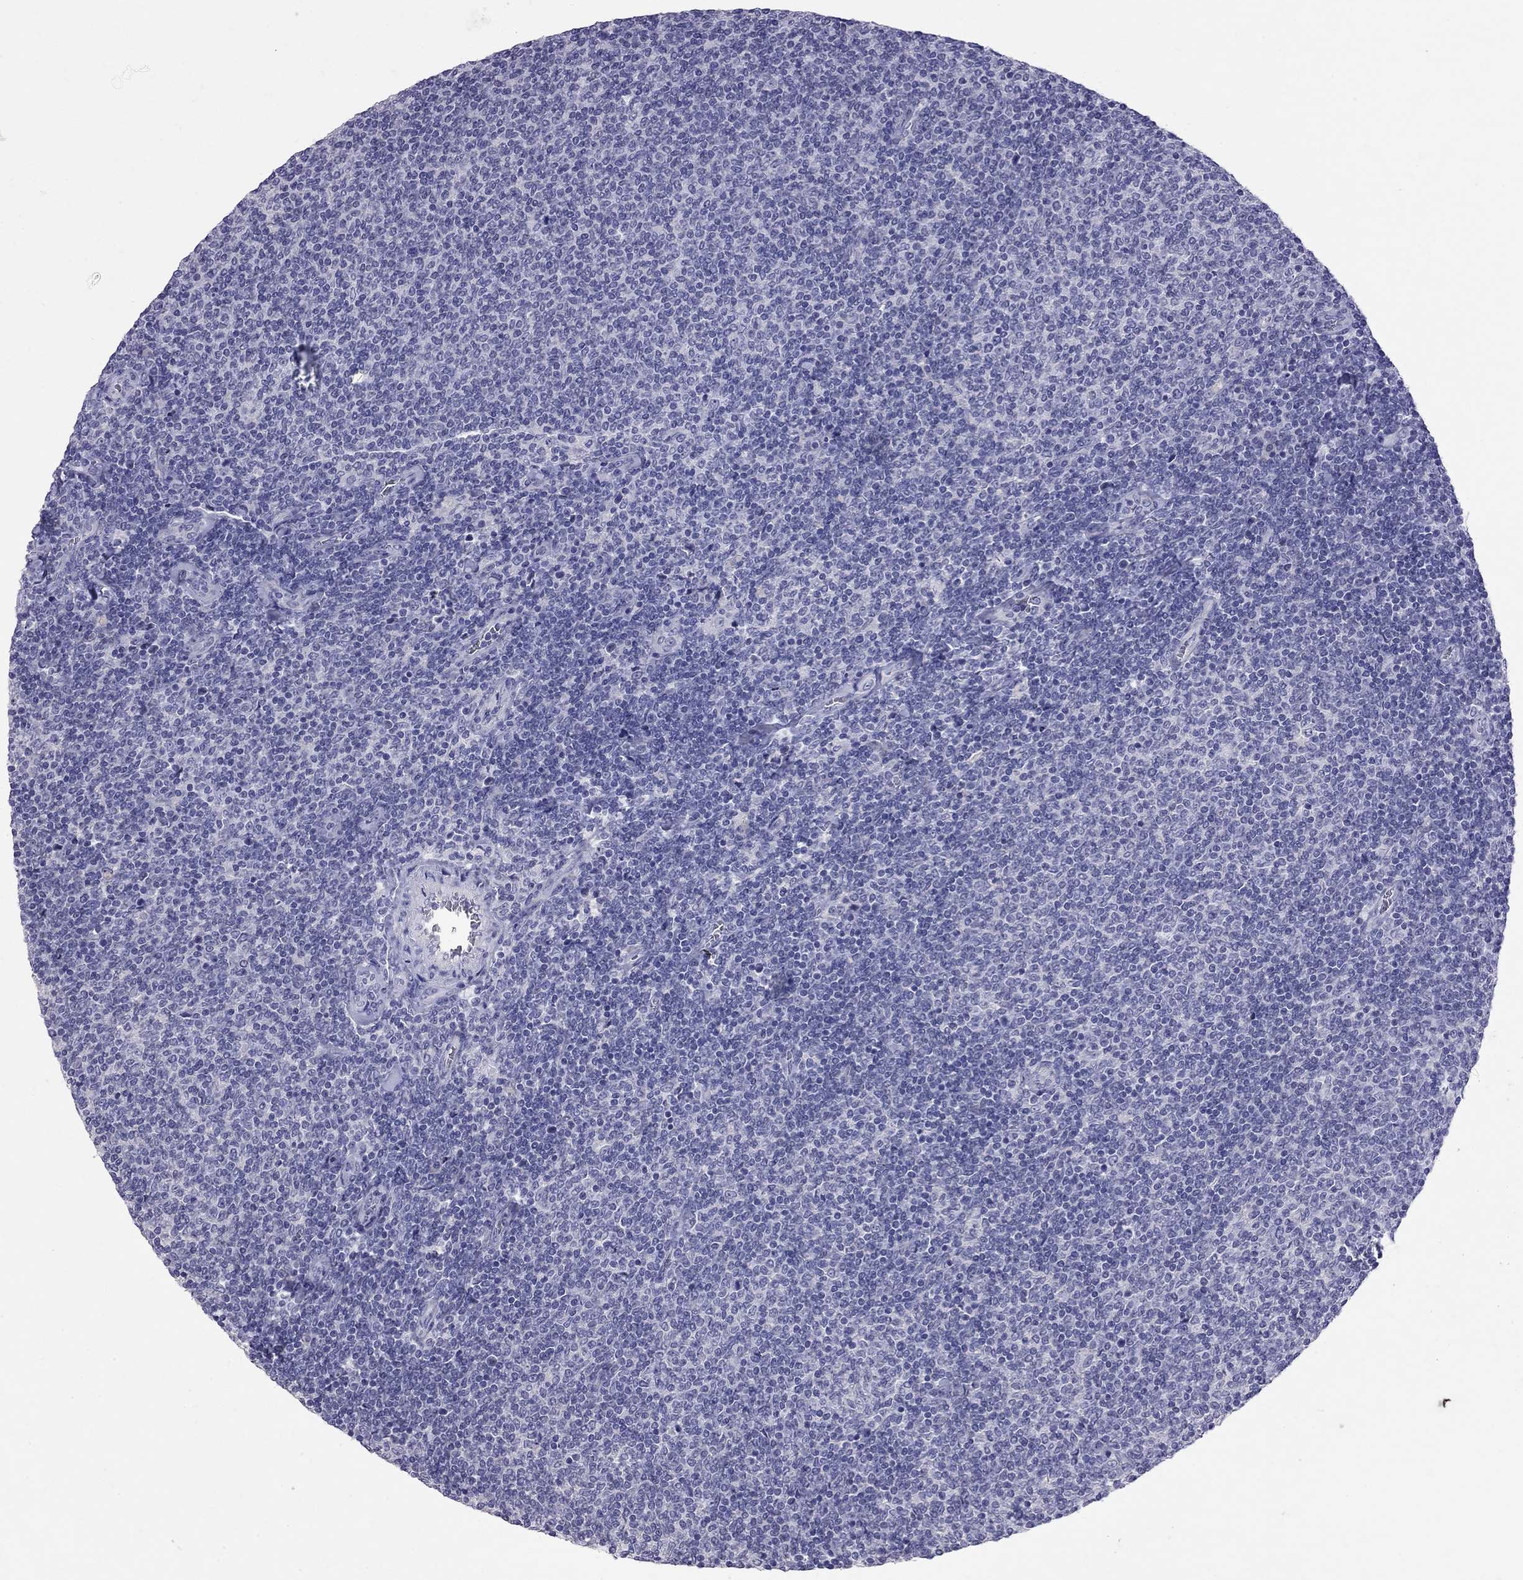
{"staining": {"intensity": "negative", "quantity": "none", "location": "none"}, "tissue": "lymphoma", "cell_type": "Tumor cells", "image_type": "cancer", "snomed": [{"axis": "morphology", "description": "Malignant lymphoma, non-Hodgkin's type, Low grade"}, {"axis": "topography", "description": "Lymph node"}], "caption": "Immunohistochemical staining of human lymphoma reveals no significant staining in tumor cells.", "gene": "CFAP91", "patient": {"sex": "male", "age": 52}}